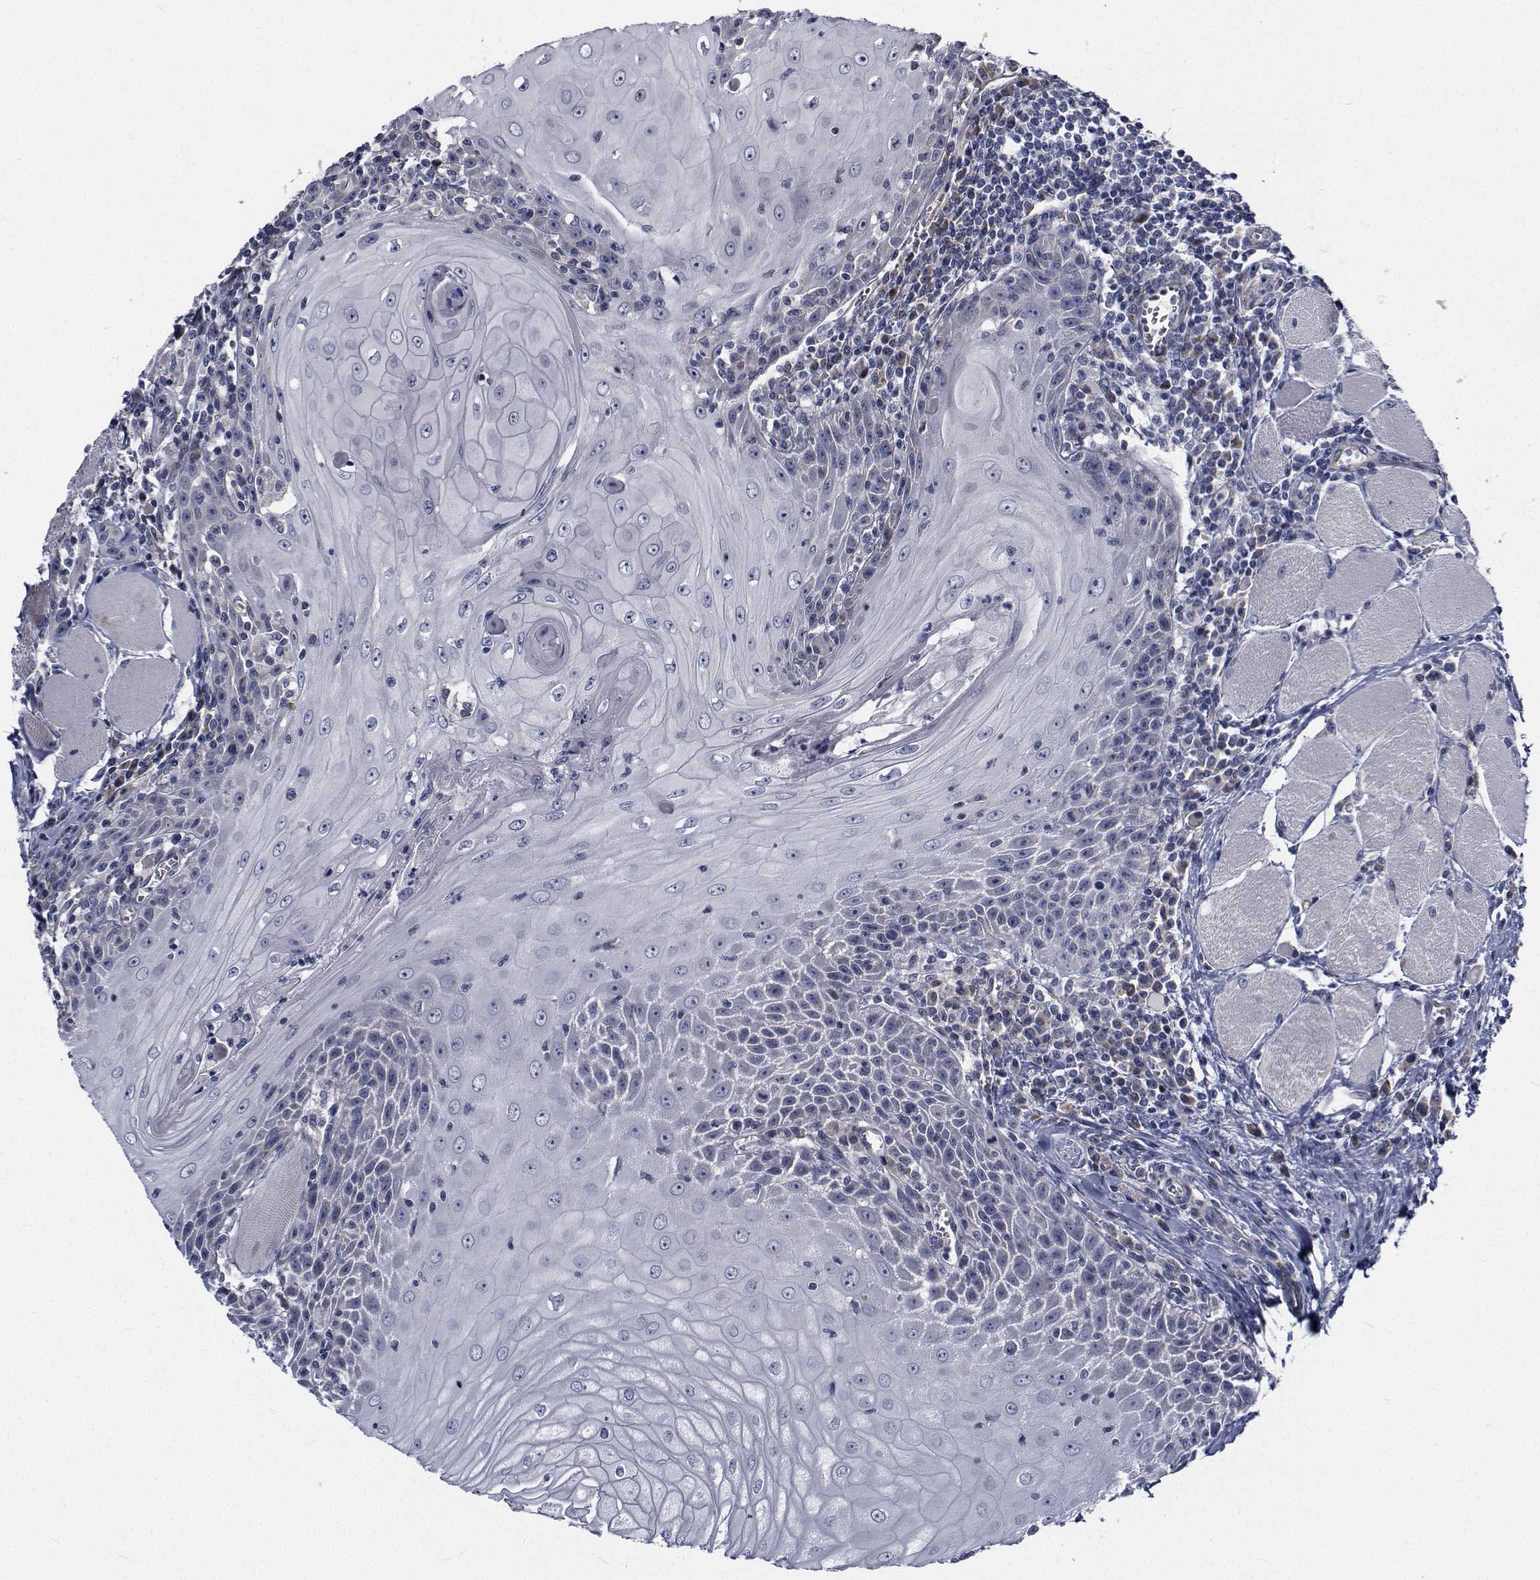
{"staining": {"intensity": "negative", "quantity": "none", "location": "none"}, "tissue": "head and neck cancer", "cell_type": "Tumor cells", "image_type": "cancer", "snomed": [{"axis": "morphology", "description": "Normal tissue, NOS"}, {"axis": "morphology", "description": "Squamous cell carcinoma, NOS"}, {"axis": "topography", "description": "Oral tissue"}, {"axis": "topography", "description": "Head-Neck"}], "caption": "High magnification brightfield microscopy of head and neck cancer (squamous cell carcinoma) stained with DAB (3,3'-diaminobenzidine) (brown) and counterstained with hematoxylin (blue): tumor cells show no significant staining.", "gene": "TTBK1", "patient": {"sex": "male", "age": 52}}